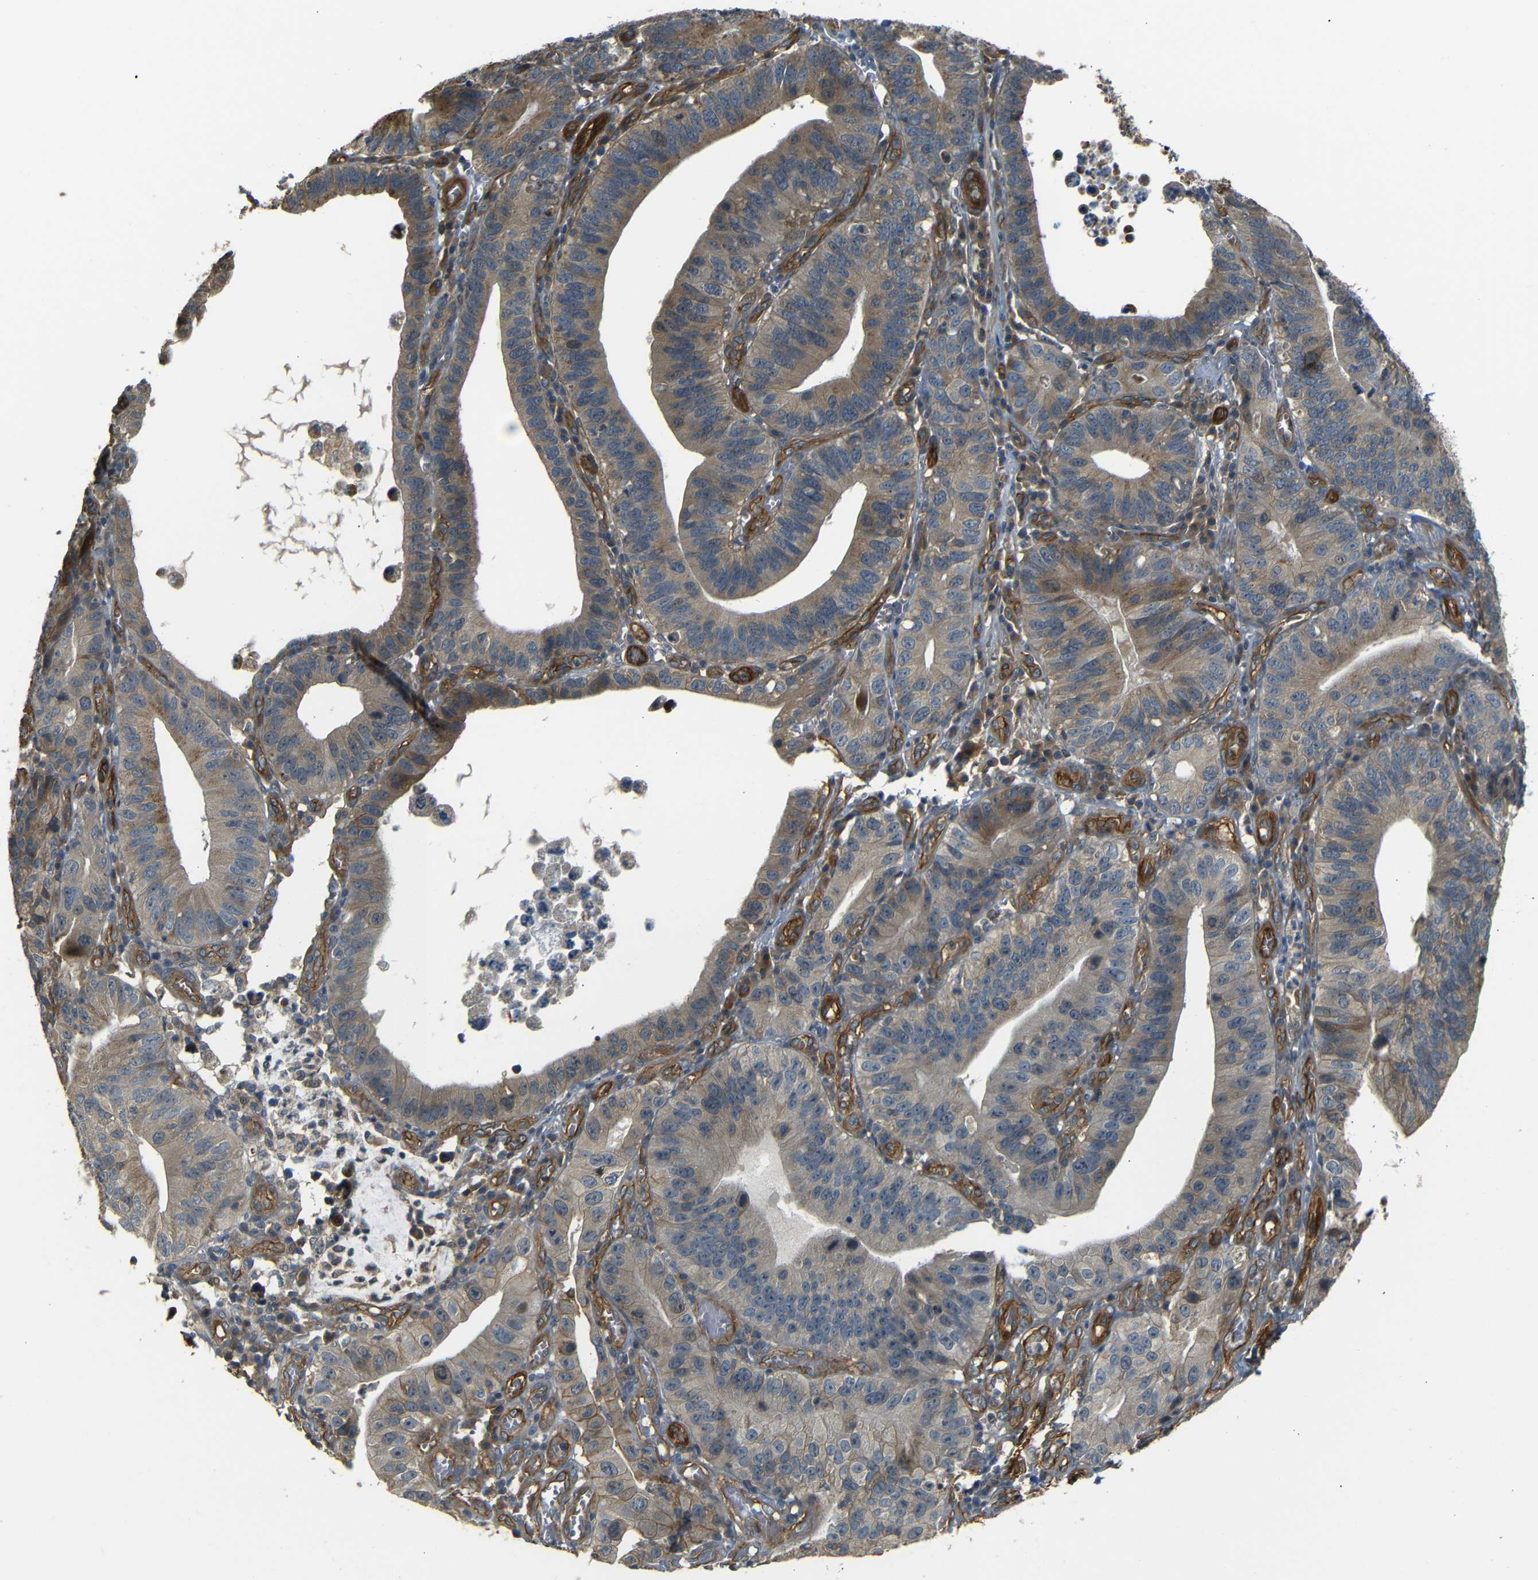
{"staining": {"intensity": "weak", "quantity": ">75%", "location": "cytoplasmic/membranous"}, "tissue": "stomach cancer", "cell_type": "Tumor cells", "image_type": "cancer", "snomed": [{"axis": "morphology", "description": "Adenocarcinoma, NOS"}, {"axis": "topography", "description": "Stomach"}, {"axis": "topography", "description": "Gastric cardia"}], "caption": "The photomicrograph demonstrates a brown stain indicating the presence of a protein in the cytoplasmic/membranous of tumor cells in stomach cancer.", "gene": "RELL1", "patient": {"sex": "male", "age": 59}}